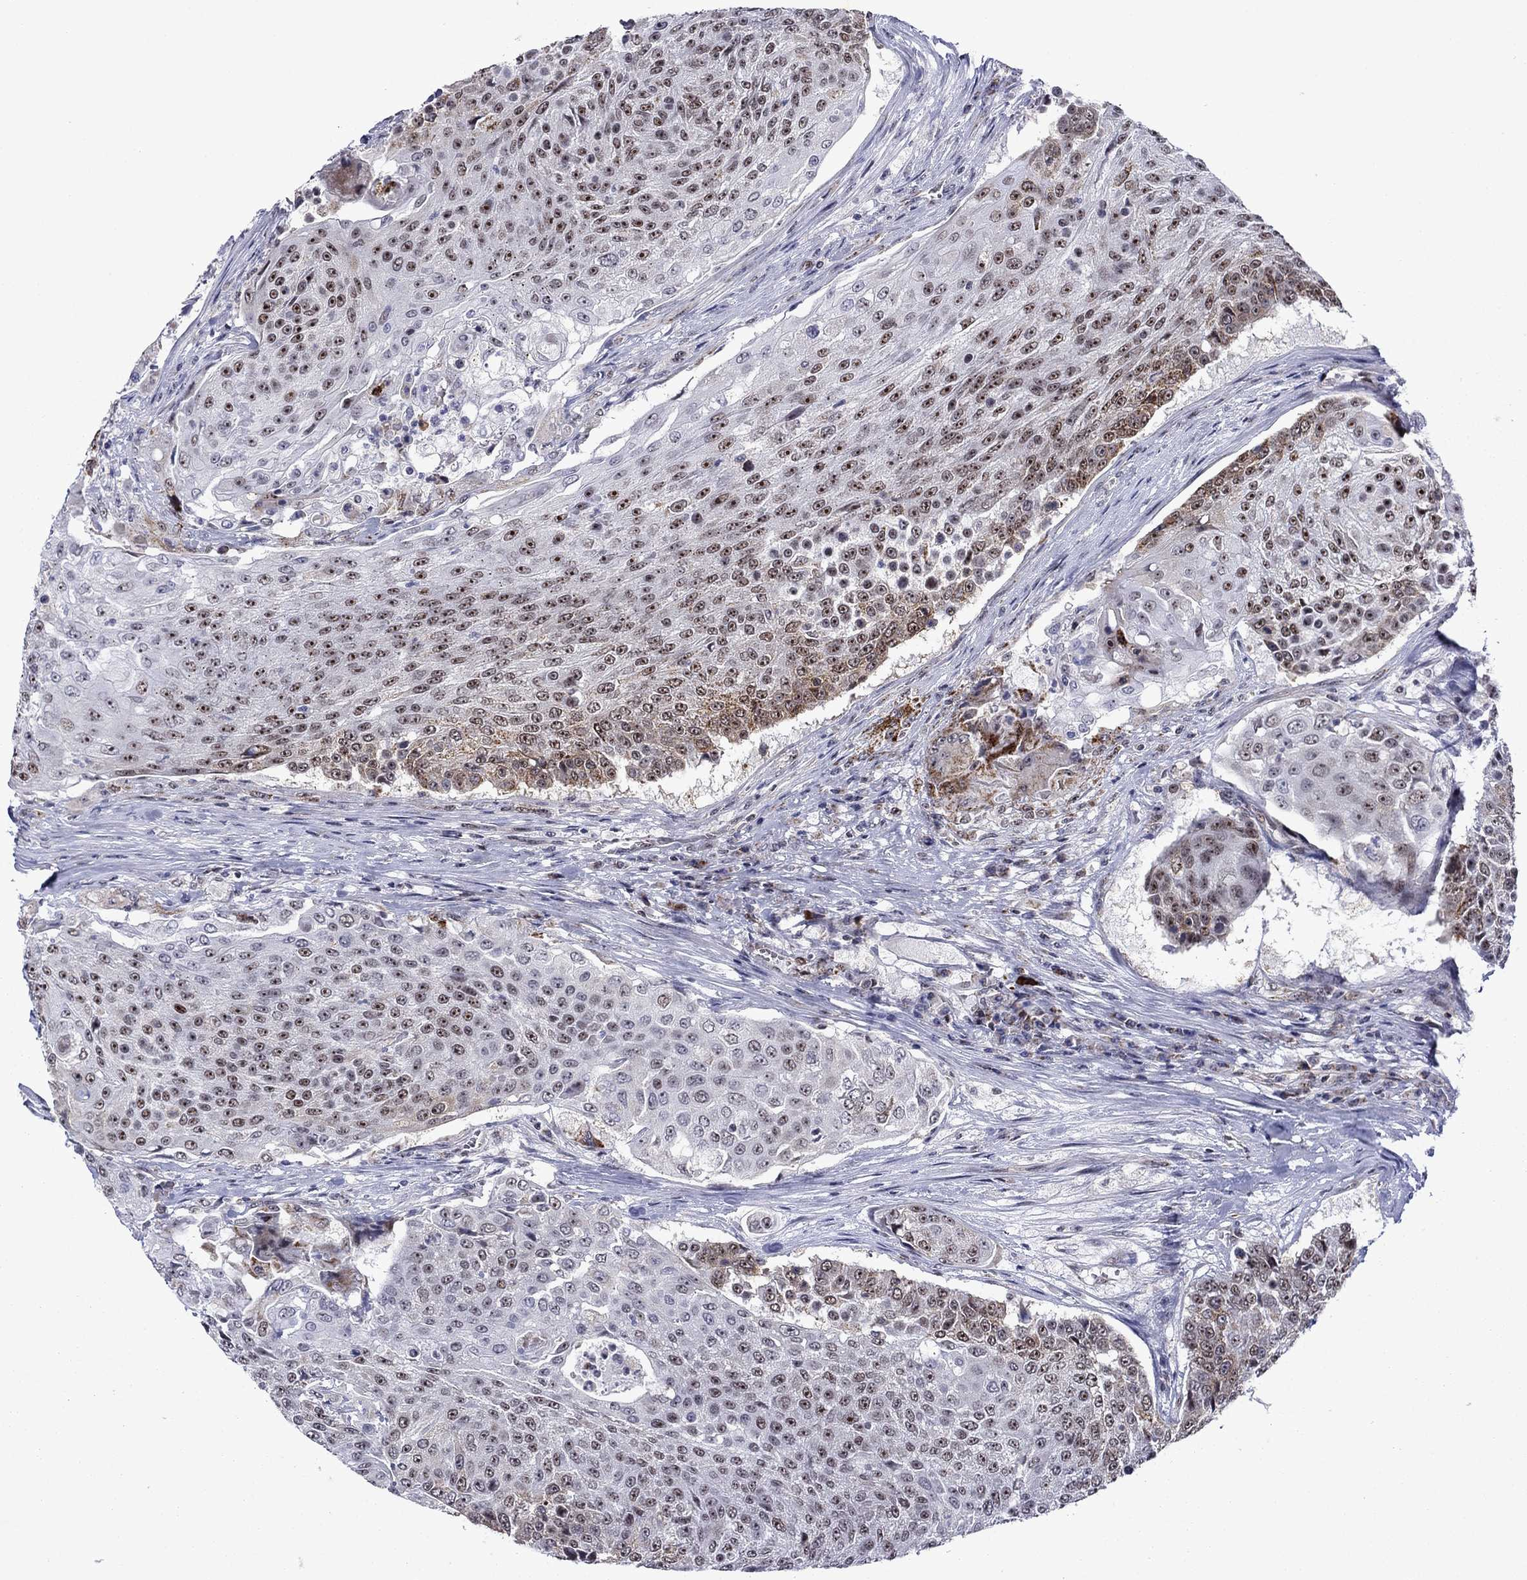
{"staining": {"intensity": "moderate", "quantity": "25%-75%", "location": "cytoplasmic/membranous,nuclear"}, "tissue": "urothelial cancer", "cell_type": "Tumor cells", "image_type": "cancer", "snomed": [{"axis": "morphology", "description": "Urothelial carcinoma, High grade"}, {"axis": "topography", "description": "Urinary bladder"}], "caption": "There is medium levels of moderate cytoplasmic/membranous and nuclear staining in tumor cells of urothelial carcinoma (high-grade), as demonstrated by immunohistochemical staining (brown color).", "gene": "SURF2", "patient": {"sex": "female", "age": 63}}